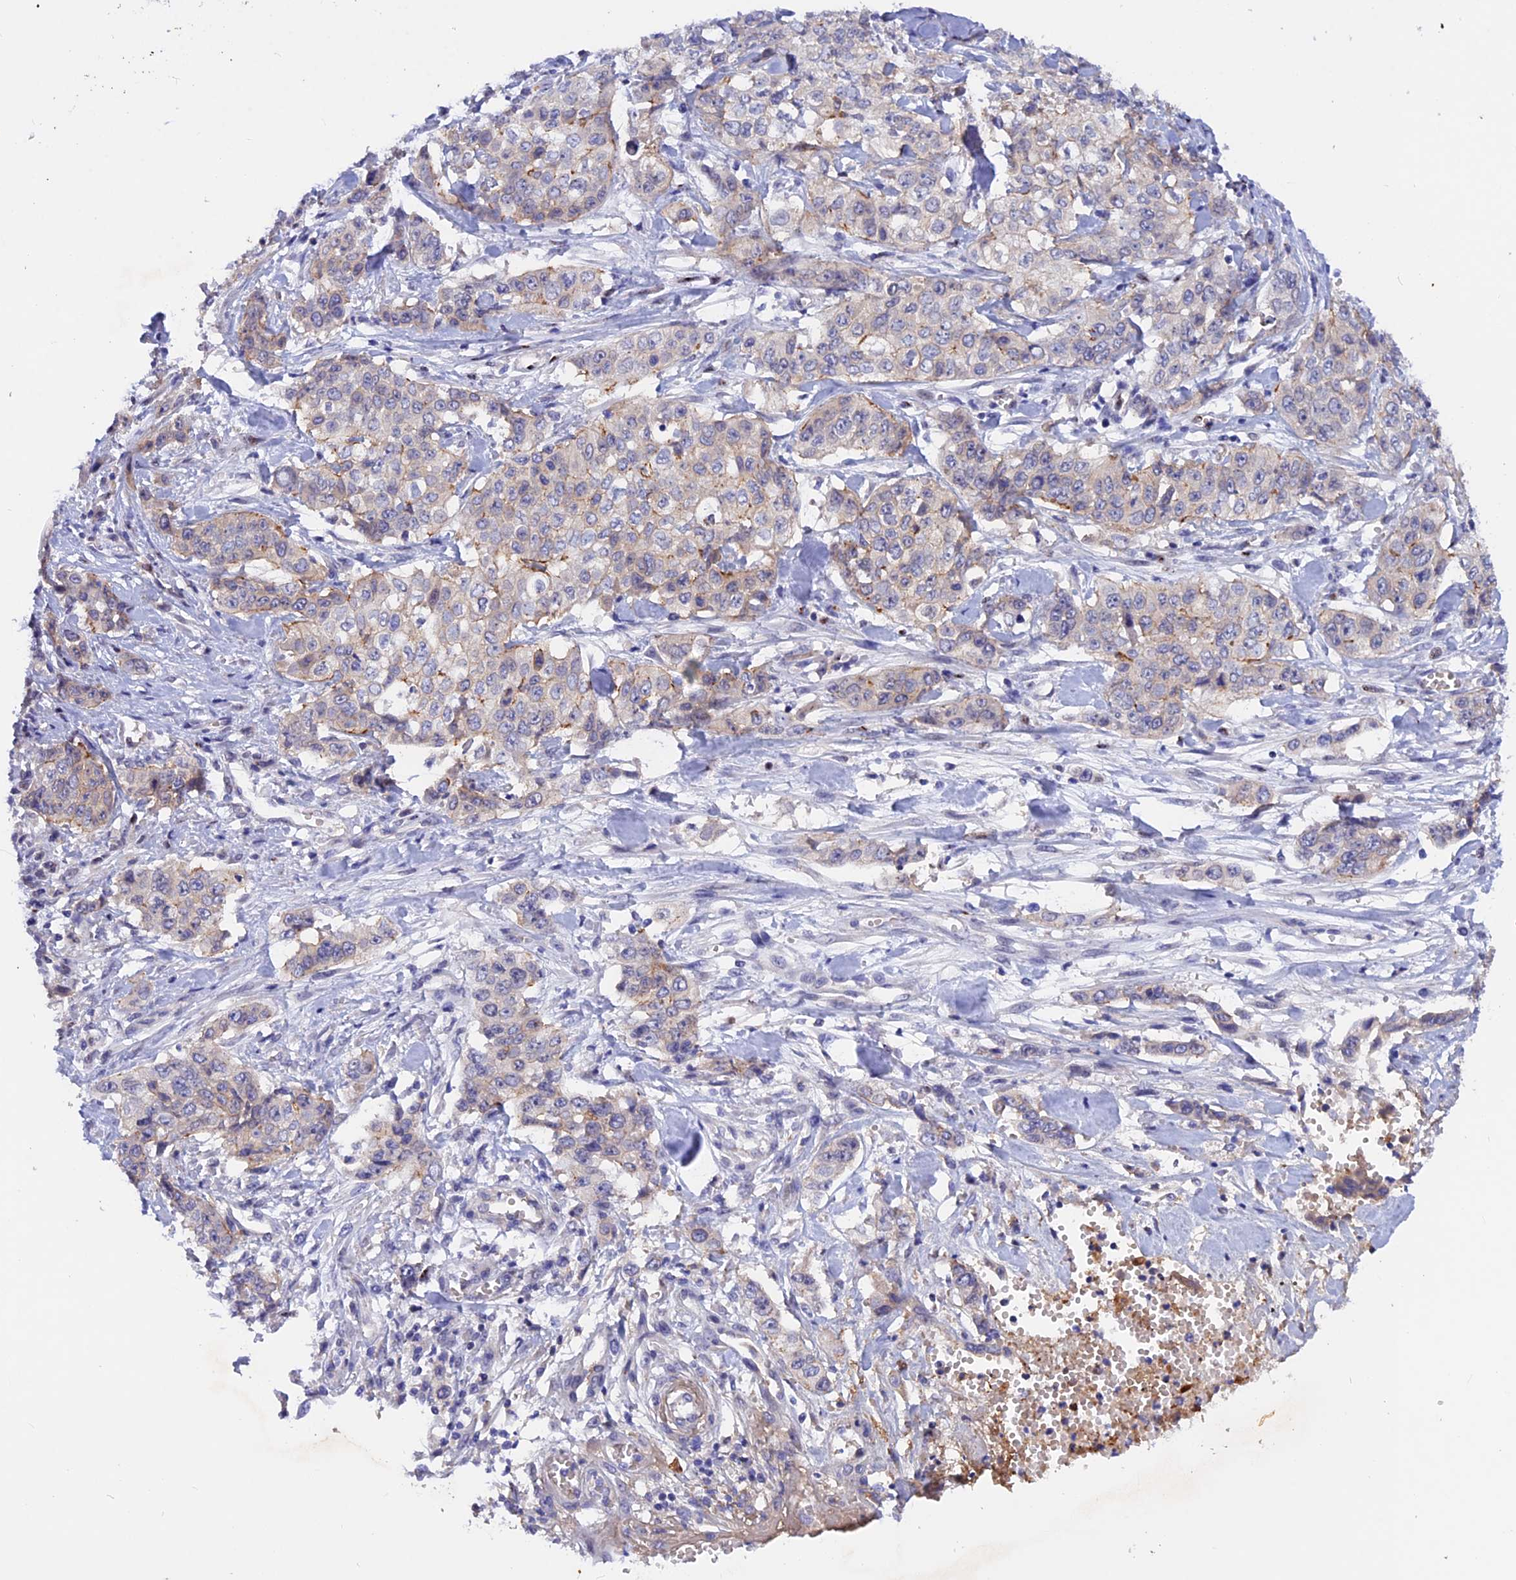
{"staining": {"intensity": "weak", "quantity": "<25%", "location": "cytoplasmic/membranous"}, "tissue": "stomach cancer", "cell_type": "Tumor cells", "image_type": "cancer", "snomed": [{"axis": "morphology", "description": "Adenocarcinoma, NOS"}, {"axis": "topography", "description": "Stomach, upper"}], "caption": "Immunohistochemistry (IHC) photomicrograph of neoplastic tissue: stomach cancer stained with DAB (3,3'-diaminobenzidine) reveals no significant protein expression in tumor cells. The staining is performed using DAB brown chromogen with nuclei counter-stained in using hematoxylin.", "gene": "GK5", "patient": {"sex": "male", "age": 62}}